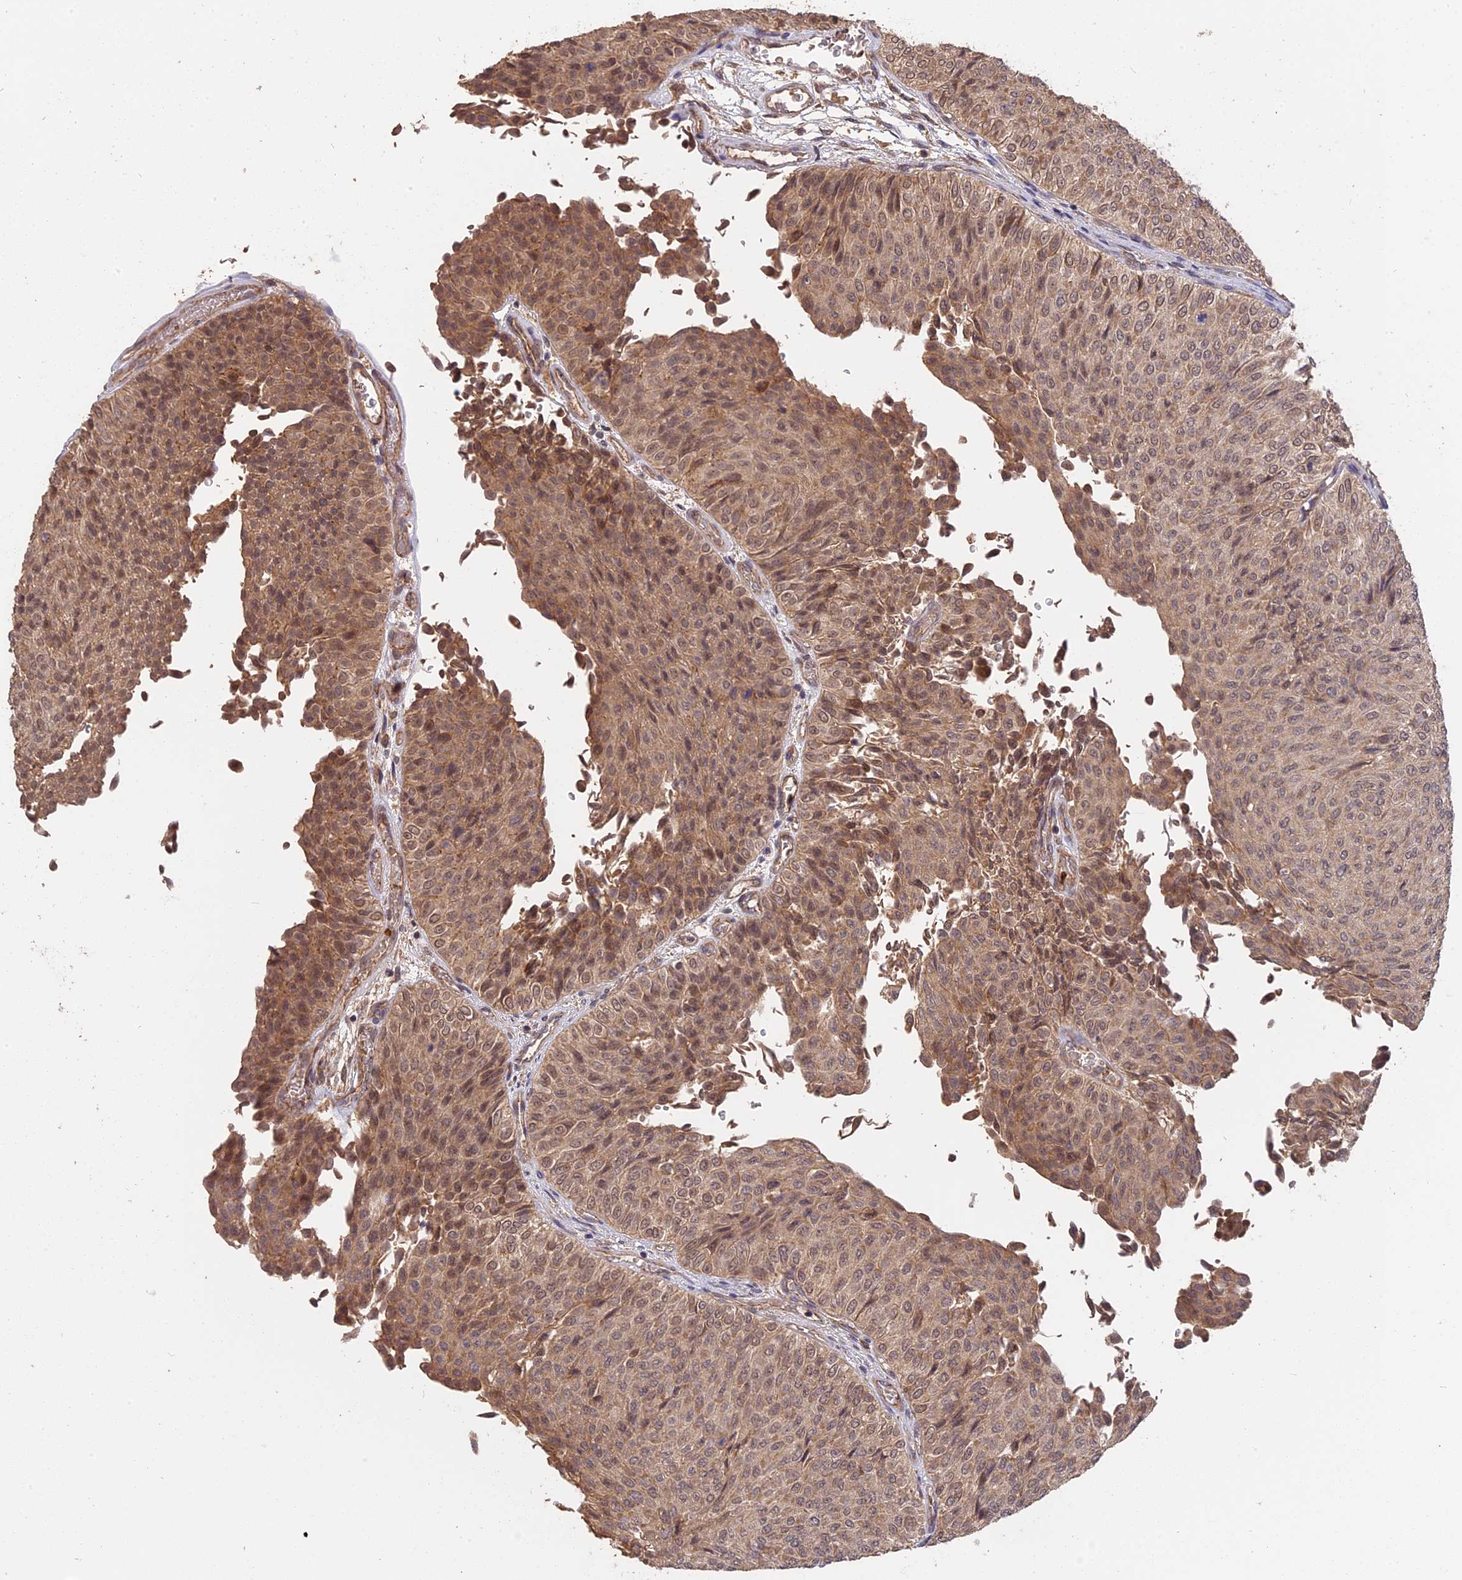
{"staining": {"intensity": "moderate", "quantity": "25%-75%", "location": "cytoplasmic/membranous,nuclear"}, "tissue": "urothelial cancer", "cell_type": "Tumor cells", "image_type": "cancer", "snomed": [{"axis": "morphology", "description": "Urothelial carcinoma, Low grade"}, {"axis": "topography", "description": "Urinary bladder"}], "caption": "A high-resolution image shows immunohistochemistry staining of urothelial cancer, which exhibits moderate cytoplasmic/membranous and nuclear staining in approximately 25%-75% of tumor cells.", "gene": "ARHGAP40", "patient": {"sex": "male", "age": 78}}